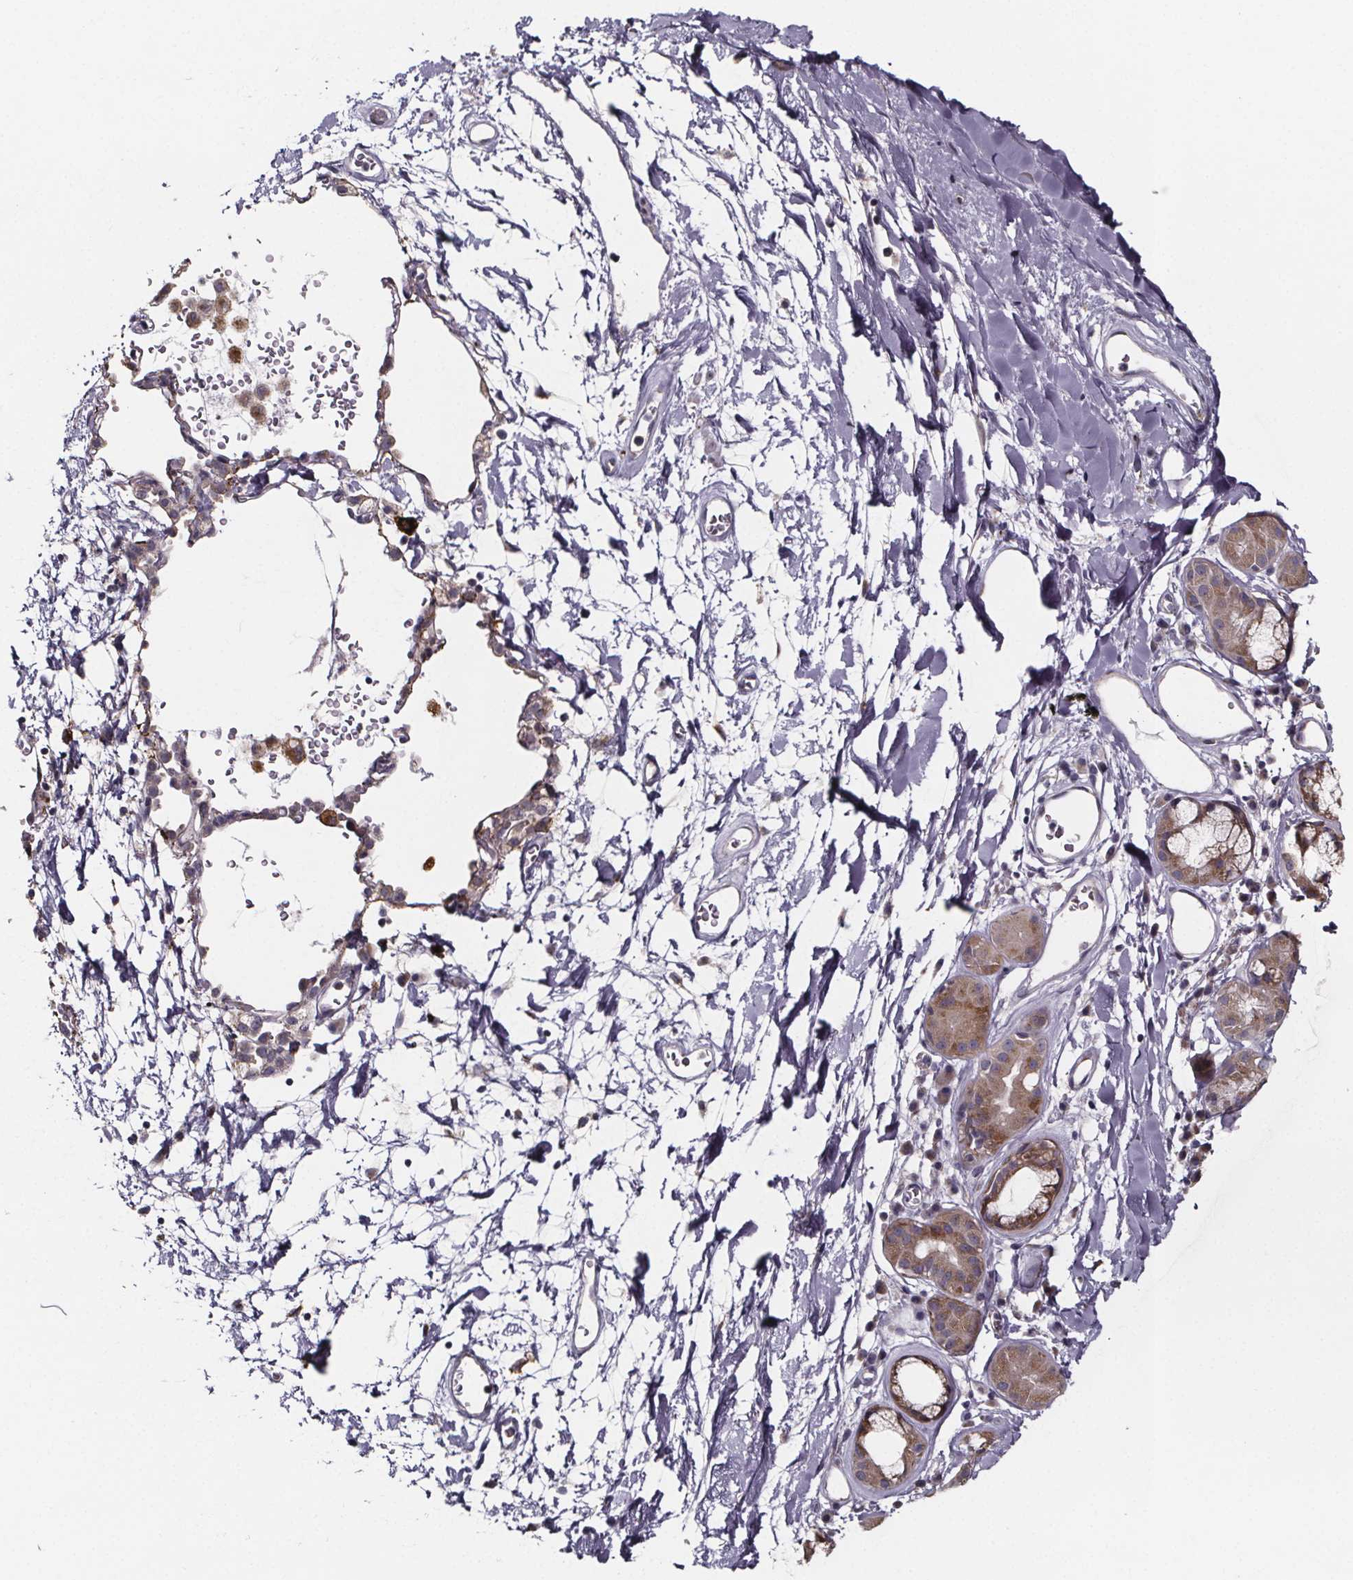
{"staining": {"intensity": "moderate", "quantity": "25%-75%", "location": "cytoplasmic/membranous"}, "tissue": "adipose tissue", "cell_type": "Adipocytes", "image_type": "normal", "snomed": [{"axis": "morphology", "description": "Normal tissue, NOS"}, {"axis": "topography", "description": "Cartilage tissue"}, {"axis": "topography", "description": "Bronchus"}], "caption": "High-magnification brightfield microscopy of normal adipose tissue stained with DAB (3,3'-diaminobenzidine) (brown) and counterstained with hematoxylin (blue). adipocytes exhibit moderate cytoplasmic/membranous positivity is present in about25%-75% of cells.", "gene": "NDST1", "patient": {"sex": "male", "age": 58}}